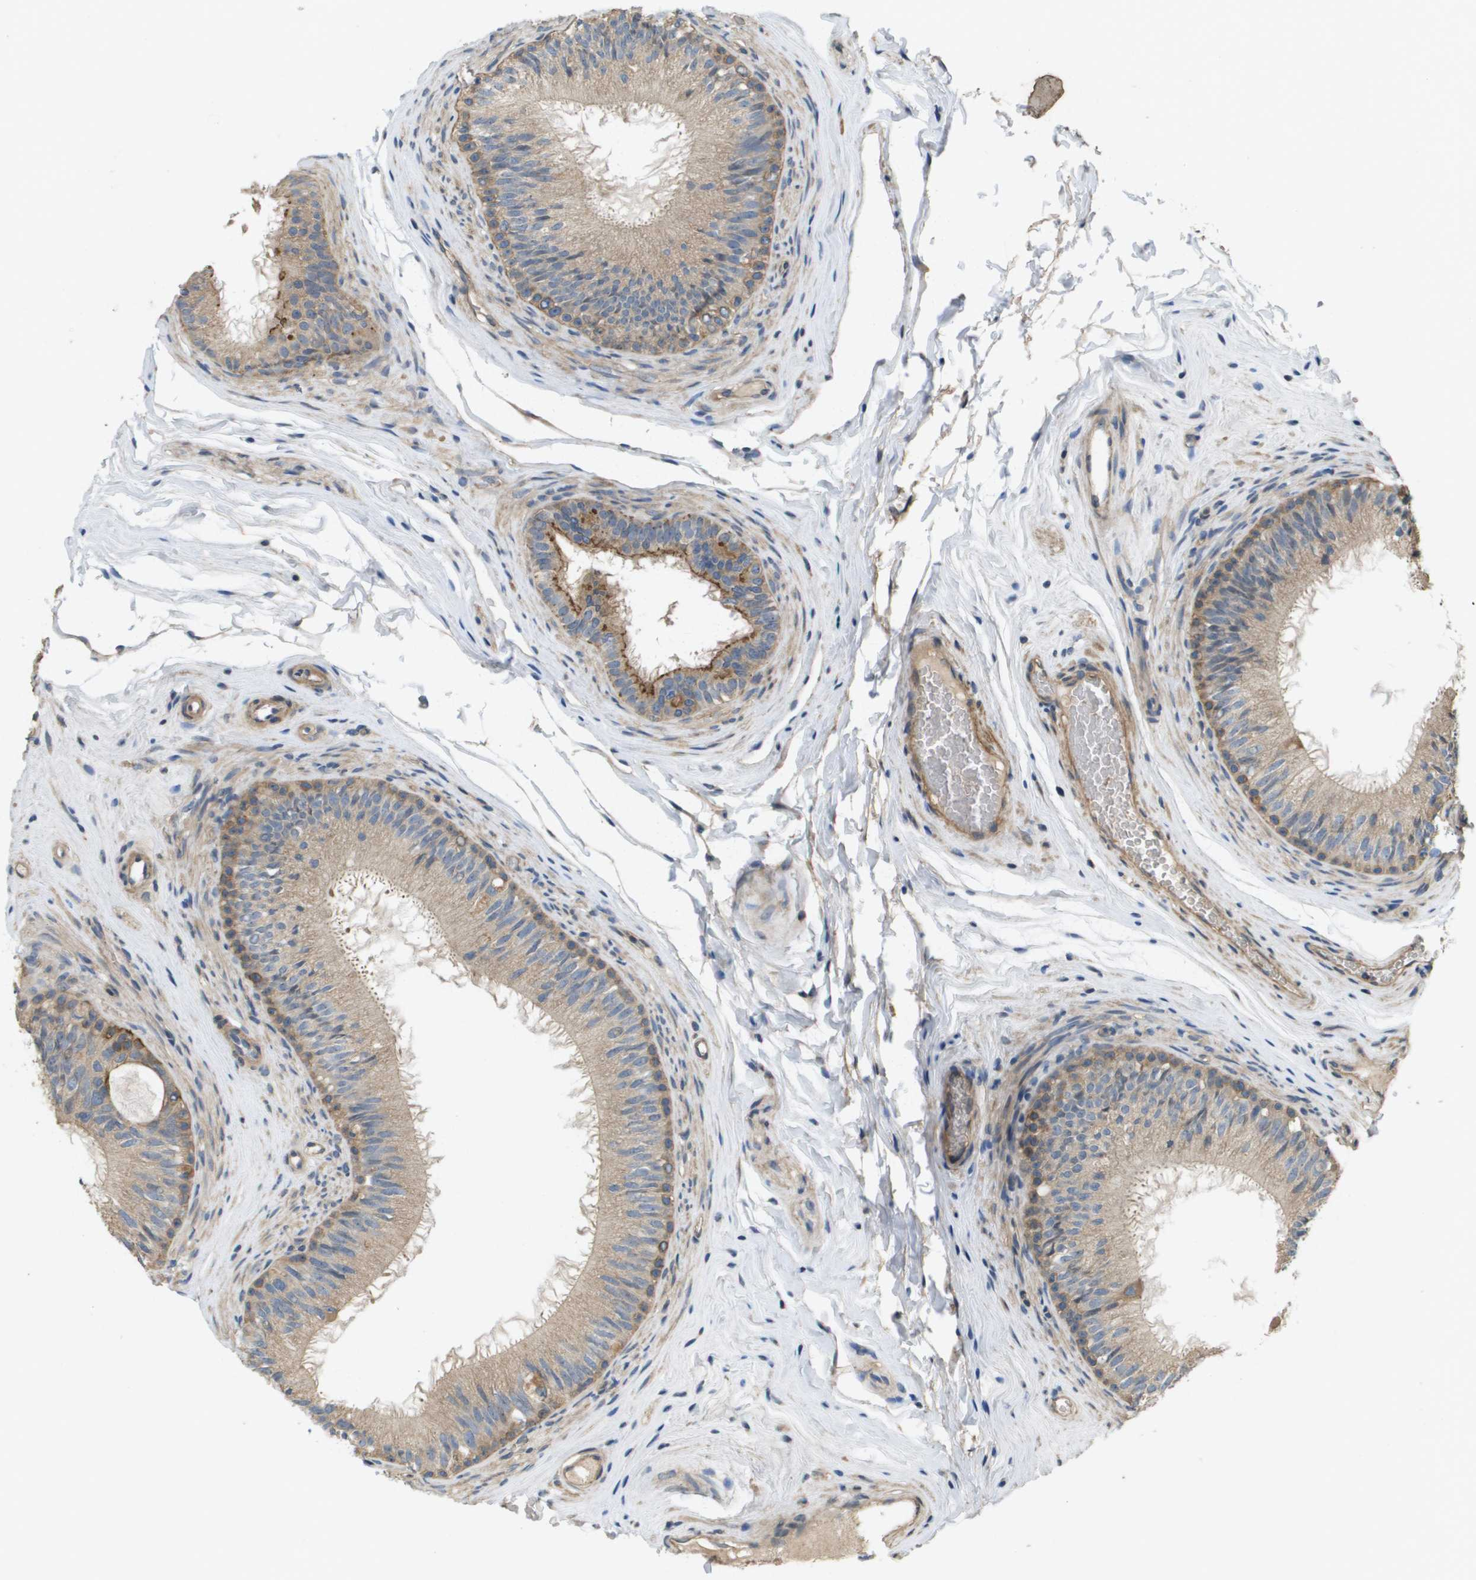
{"staining": {"intensity": "moderate", "quantity": "<25%", "location": "cytoplasmic/membranous"}, "tissue": "epididymis", "cell_type": "Glandular cells", "image_type": "normal", "snomed": [{"axis": "morphology", "description": "Normal tissue, NOS"}, {"axis": "topography", "description": "Testis"}, {"axis": "topography", "description": "Epididymis"}], "caption": "About <25% of glandular cells in normal epididymis demonstrate moderate cytoplasmic/membranous protein expression as visualized by brown immunohistochemical staining.", "gene": "KRT23", "patient": {"sex": "male", "age": 36}}